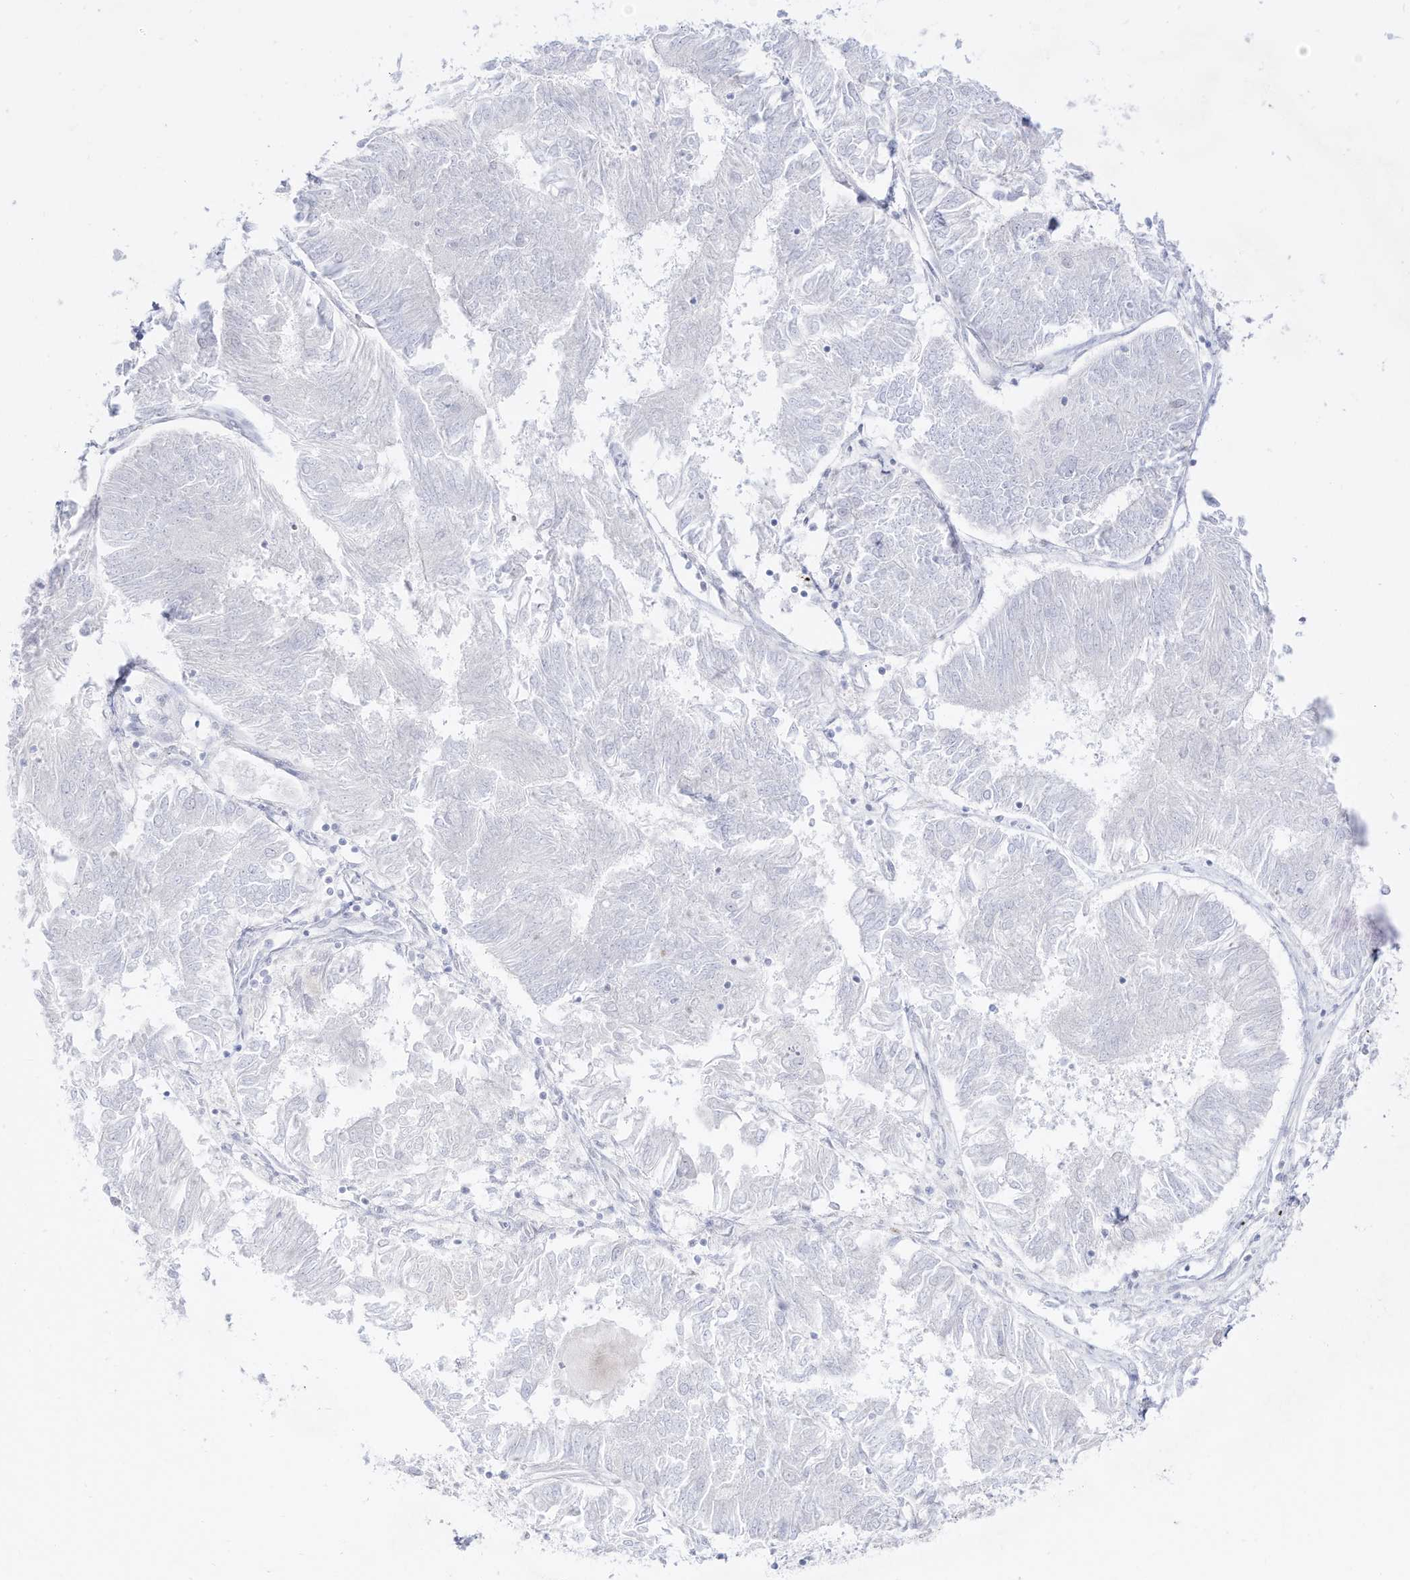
{"staining": {"intensity": "negative", "quantity": "none", "location": "none"}, "tissue": "endometrial cancer", "cell_type": "Tumor cells", "image_type": "cancer", "snomed": [{"axis": "morphology", "description": "Adenocarcinoma, NOS"}, {"axis": "topography", "description": "Endometrium"}], "caption": "This is an immunohistochemistry photomicrograph of endometrial adenocarcinoma. There is no expression in tumor cells.", "gene": "DMKN", "patient": {"sex": "female", "age": 58}}